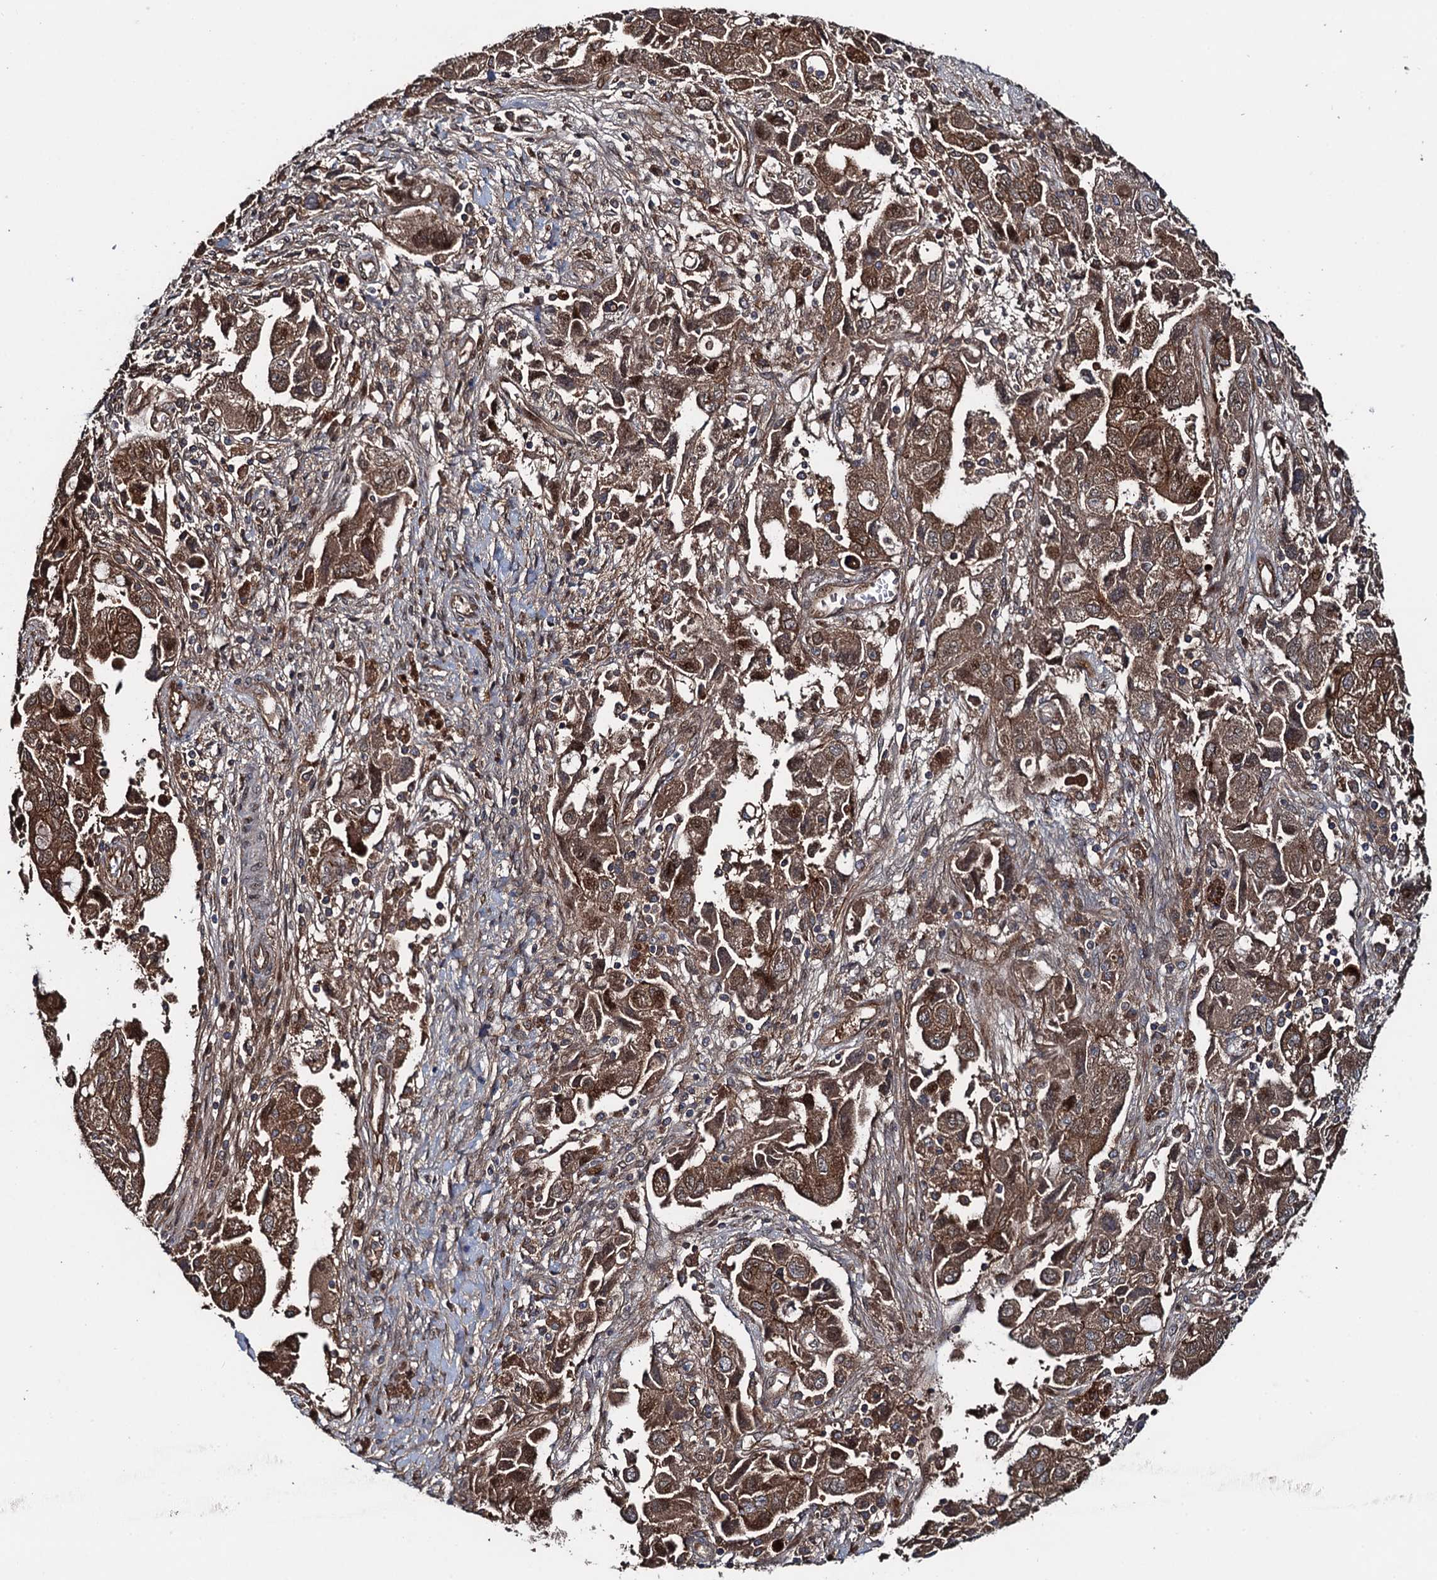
{"staining": {"intensity": "strong", "quantity": ">75%", "location": "cytoplasmic/membranous"}, "tissue": "ovarian cancer", "cell_type": "Tumor cells", "image_type": "cancer", "snomed": [{"axis": "morphology", "description": "Carcinoma, NOS"}, {"axis": "morphology", "description": "Cystadenocarcinoma, serous, NOS"}, {"axis": "topography", "description": "Ovary"}], "caption": "Protein staining of ovarian carcinoma tissue reveals strong cytoplasmic/membranous staining in about >75% of tumor cells.", "gene": "RHOBTB1", "patient": {"sex": "female", "age": 69}}